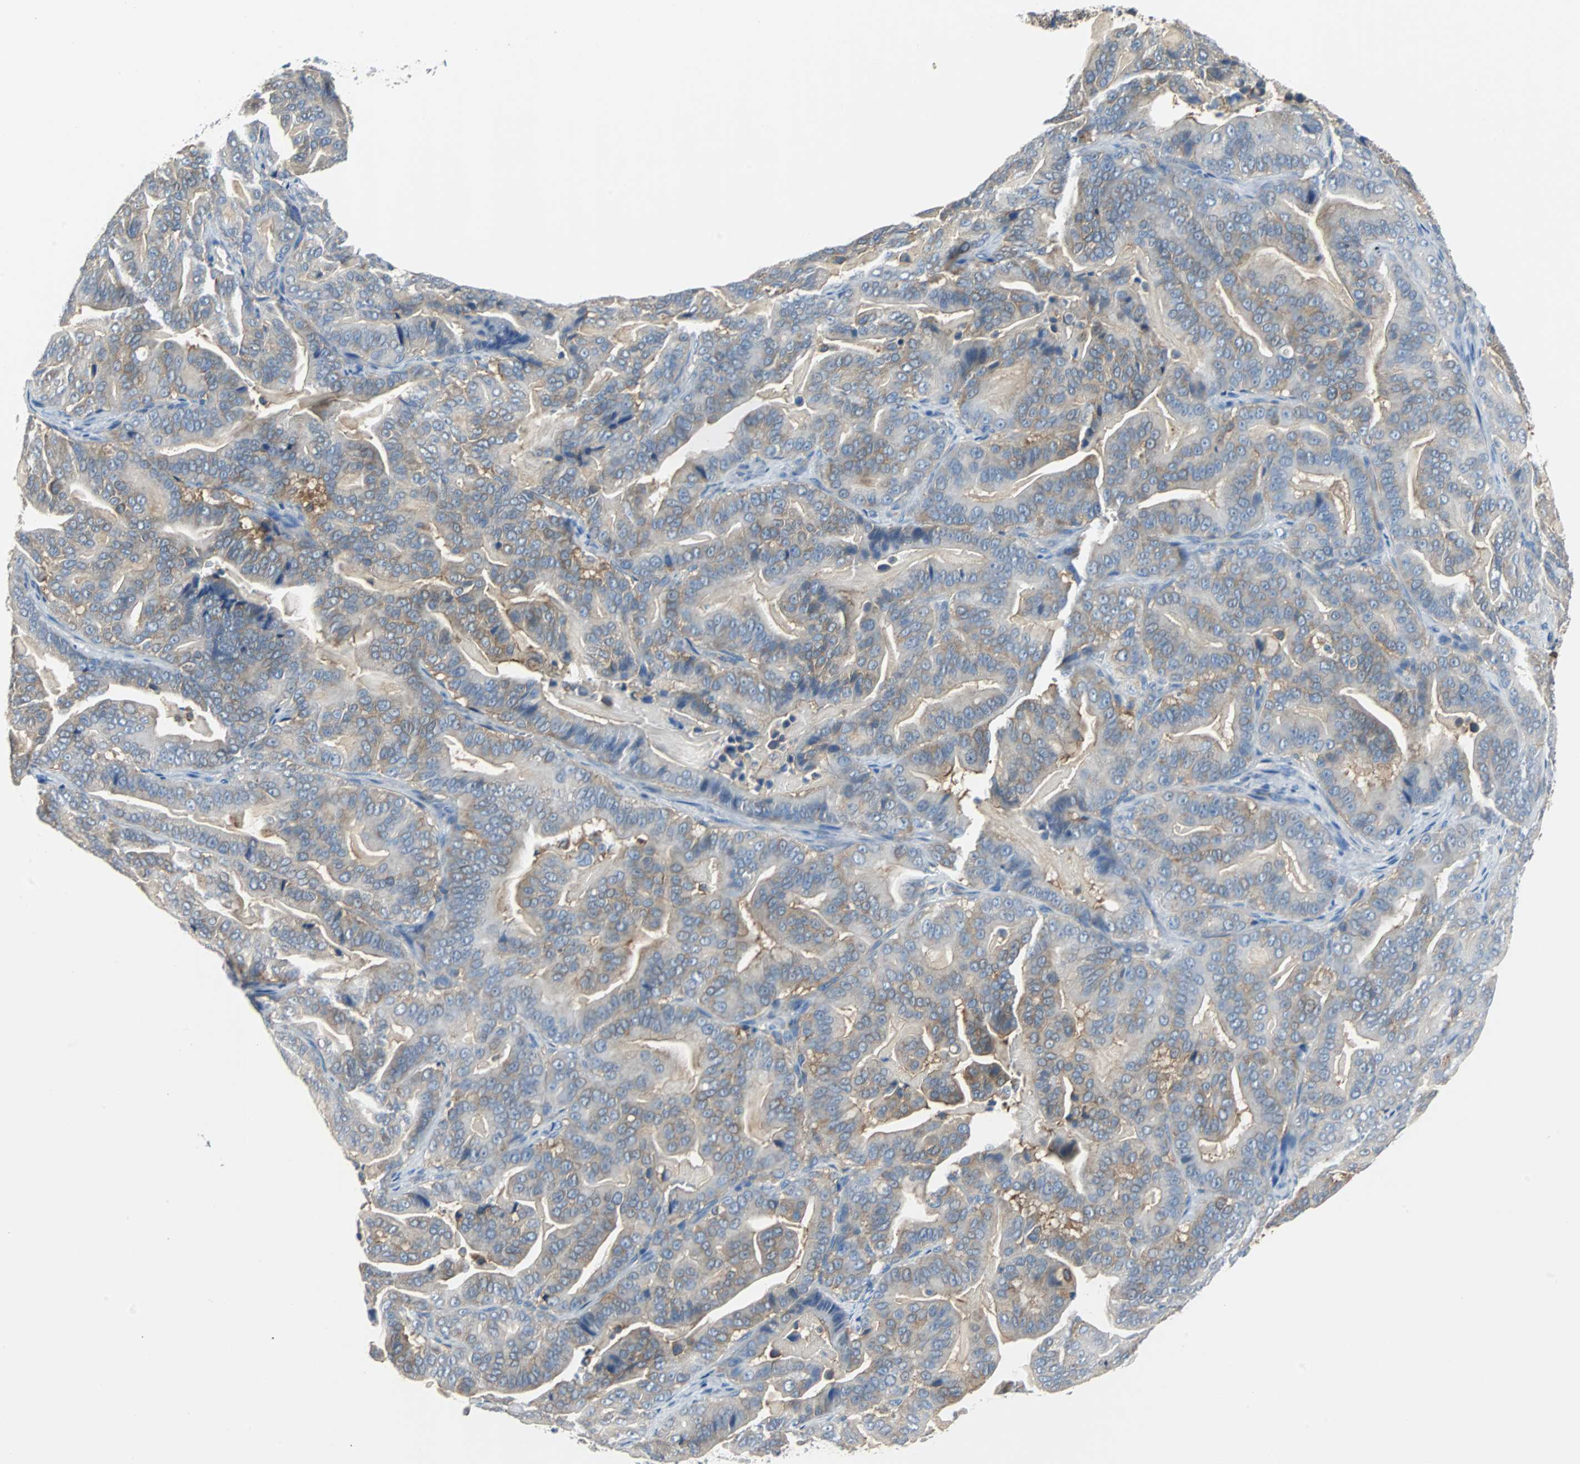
{"staining": {"intensity": "weak", "quantity": ">75%", "location": "cytoplasmic/membranous"}, "tissue": "pancreatic cancer", "cell_type": "Tumor cells", "image_type": "cancer", "snomed": [{"axis": "morphology", "description": "Adenocarcinoma, NOS"}, {"axis": "topography", "description": "Pancreas"}], "caption": "Pancreatic adenocarcinoma stained with a protein marker displays weak staining in tumor cells.", "gene": "TSC22D4", "patient": {"sex": "male", "age": 63}}